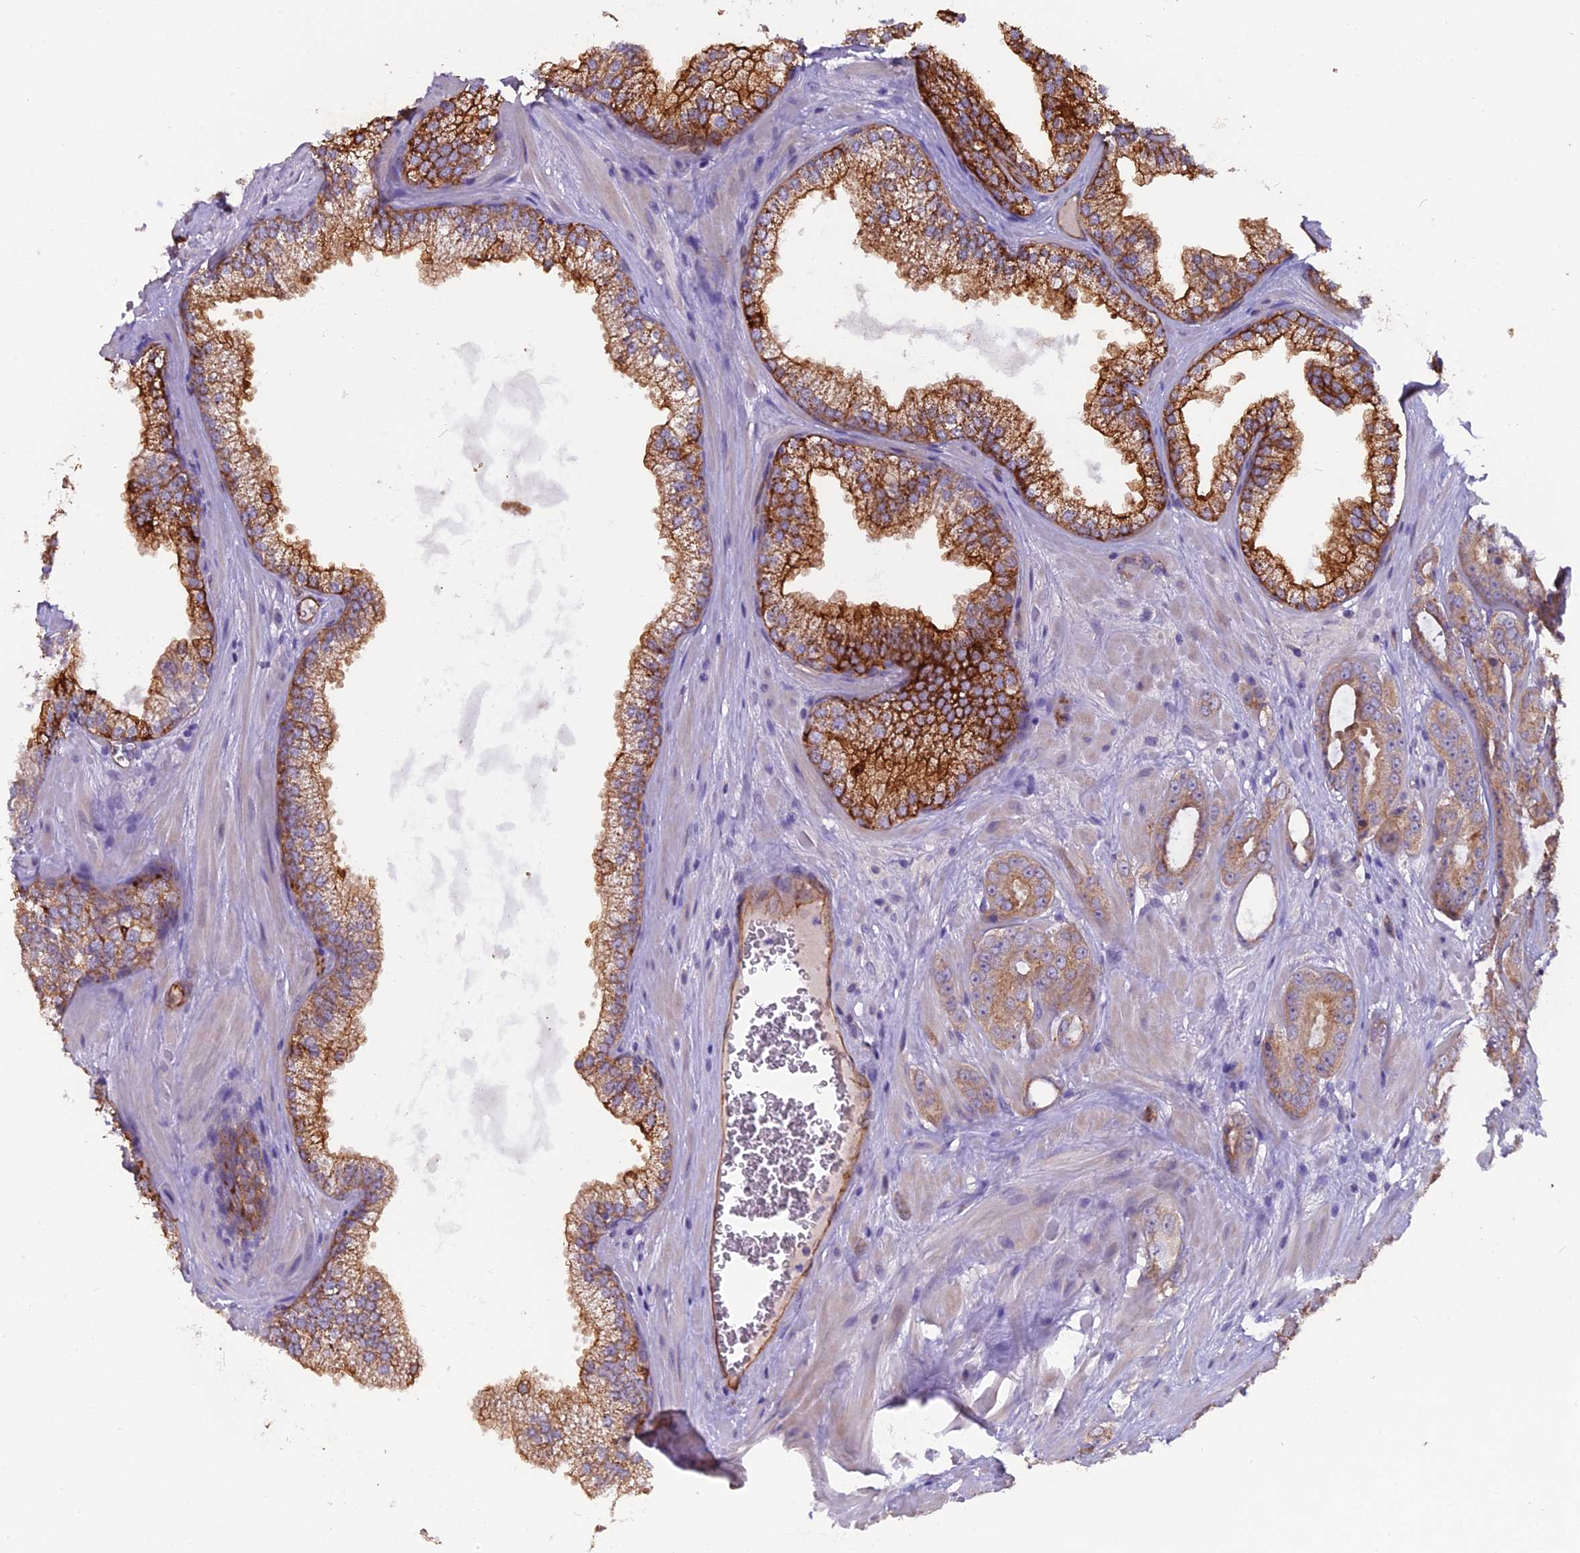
{"staining": {"intensity": "moderate", "quantity": ">75%", "location": "cytoplasmic/membranous"}, "tissue": "prostate cancer", "cell_type": "Tumor cells", "image_type": "cancer", "snomed": [{"axis": "morphology", "description": "Adenocarcinoma, Low grade"}, {"axis": "topography", "description": "Prostate"}], "caption": "A histopathology image showing moderate cytoplasmic/membranous expression in about >75% of tumor cells in adenocarcinoma (low-grade) (prostate), as visualized by brown immunohistochemical staining.", "gene": "CFAP47", "patient": {"sex": "male", "age": 60}}